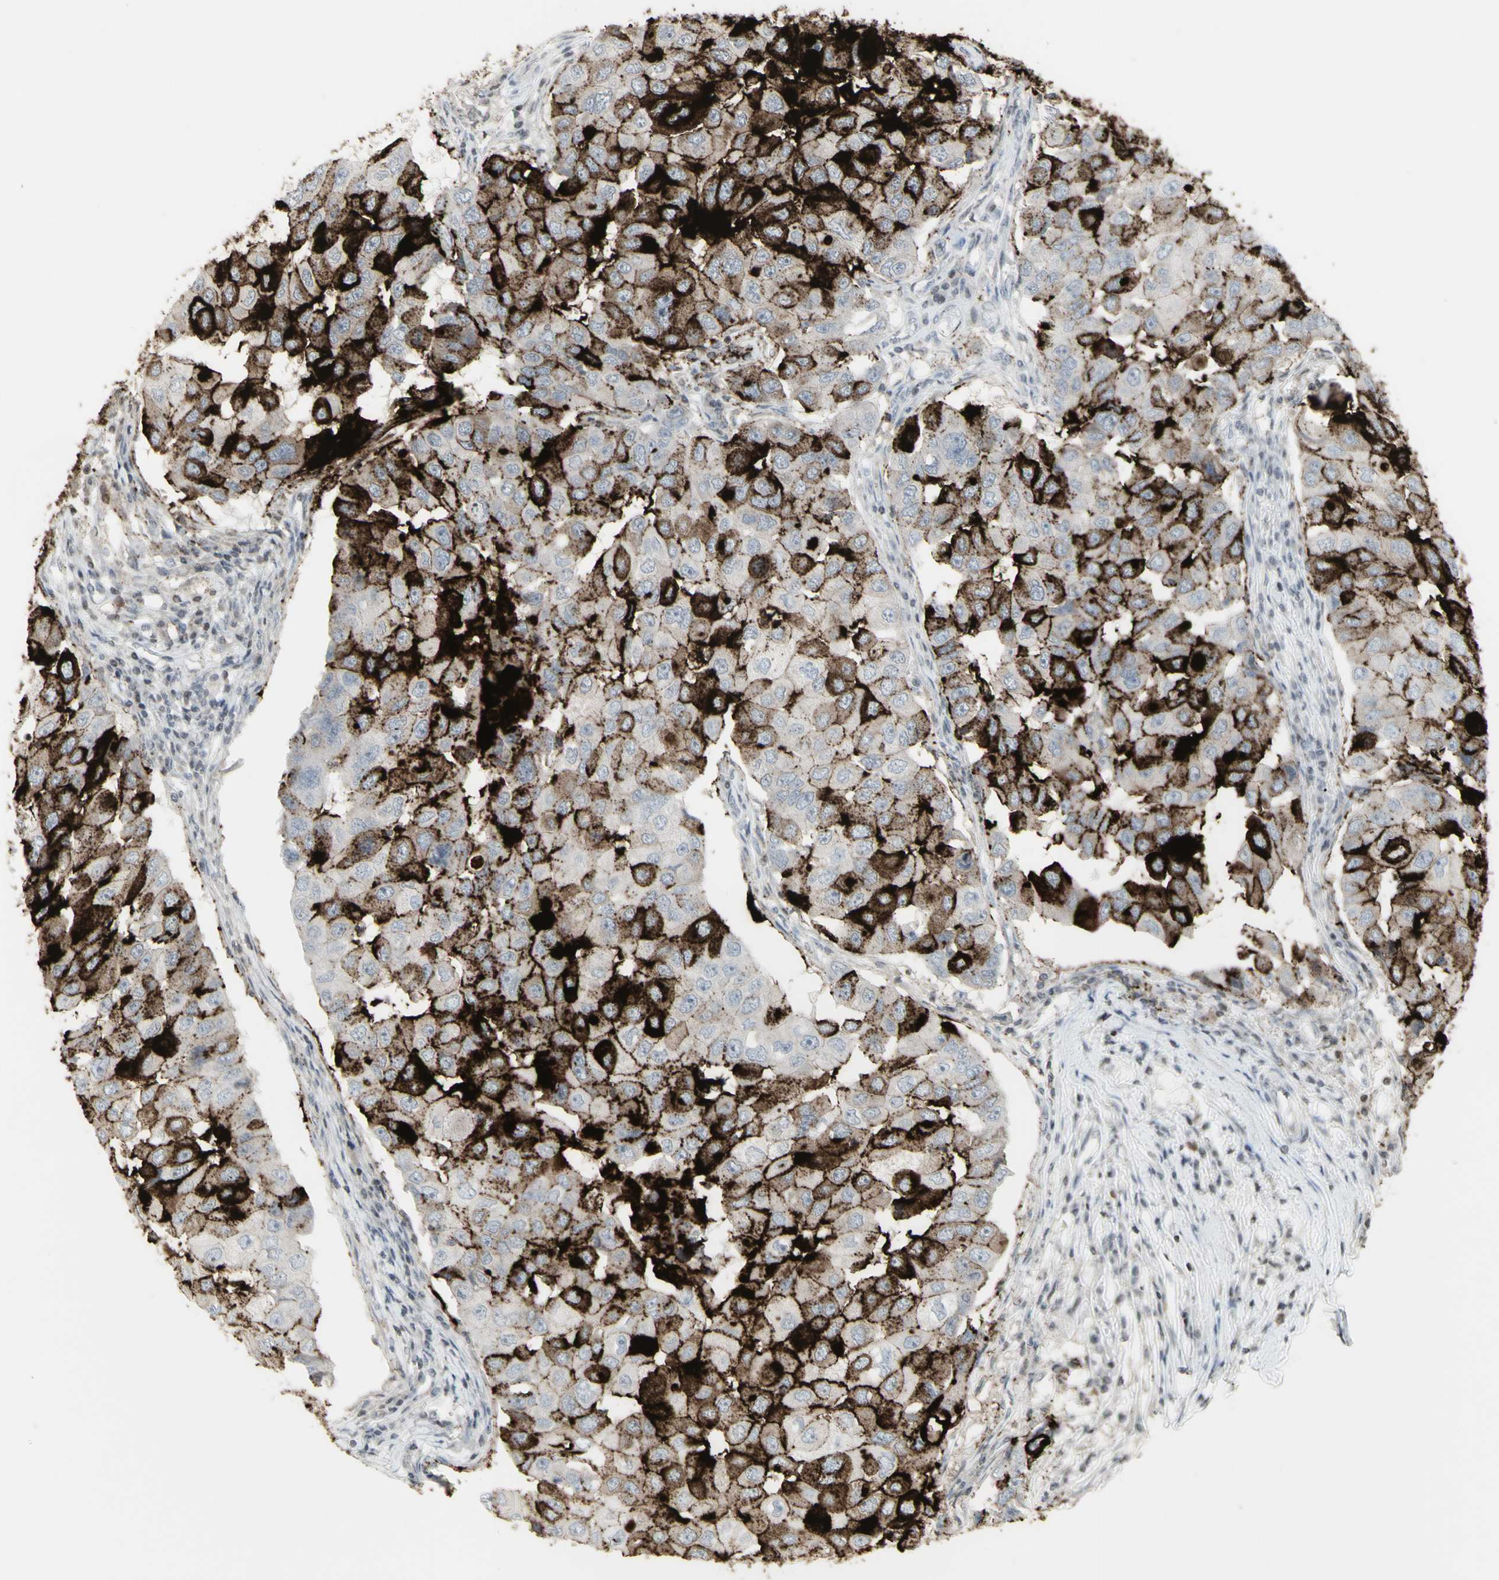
{"staining": {"intensity": "strong", "quantity": "25%-75%", "location": "cytoplasmic/membranous"}, "tissue": "breast cancer", "cell_type": "Tumor cells", "image_type": "cancer", "snomed": [{"axis": "morphology", "description": "Duct carcinoma"}, {"axis": "topography", "description": "Breast"}], "caption": "Immunohistochemical staining of human breast cancer (invasive ductal carcinoma) shows high levels of strong cytoplasmic/membranous positivity in approximately 25%-75% of tumor cells.", "gene": "MUC5AC", "patient": {"sex": "female", "age": 27}}